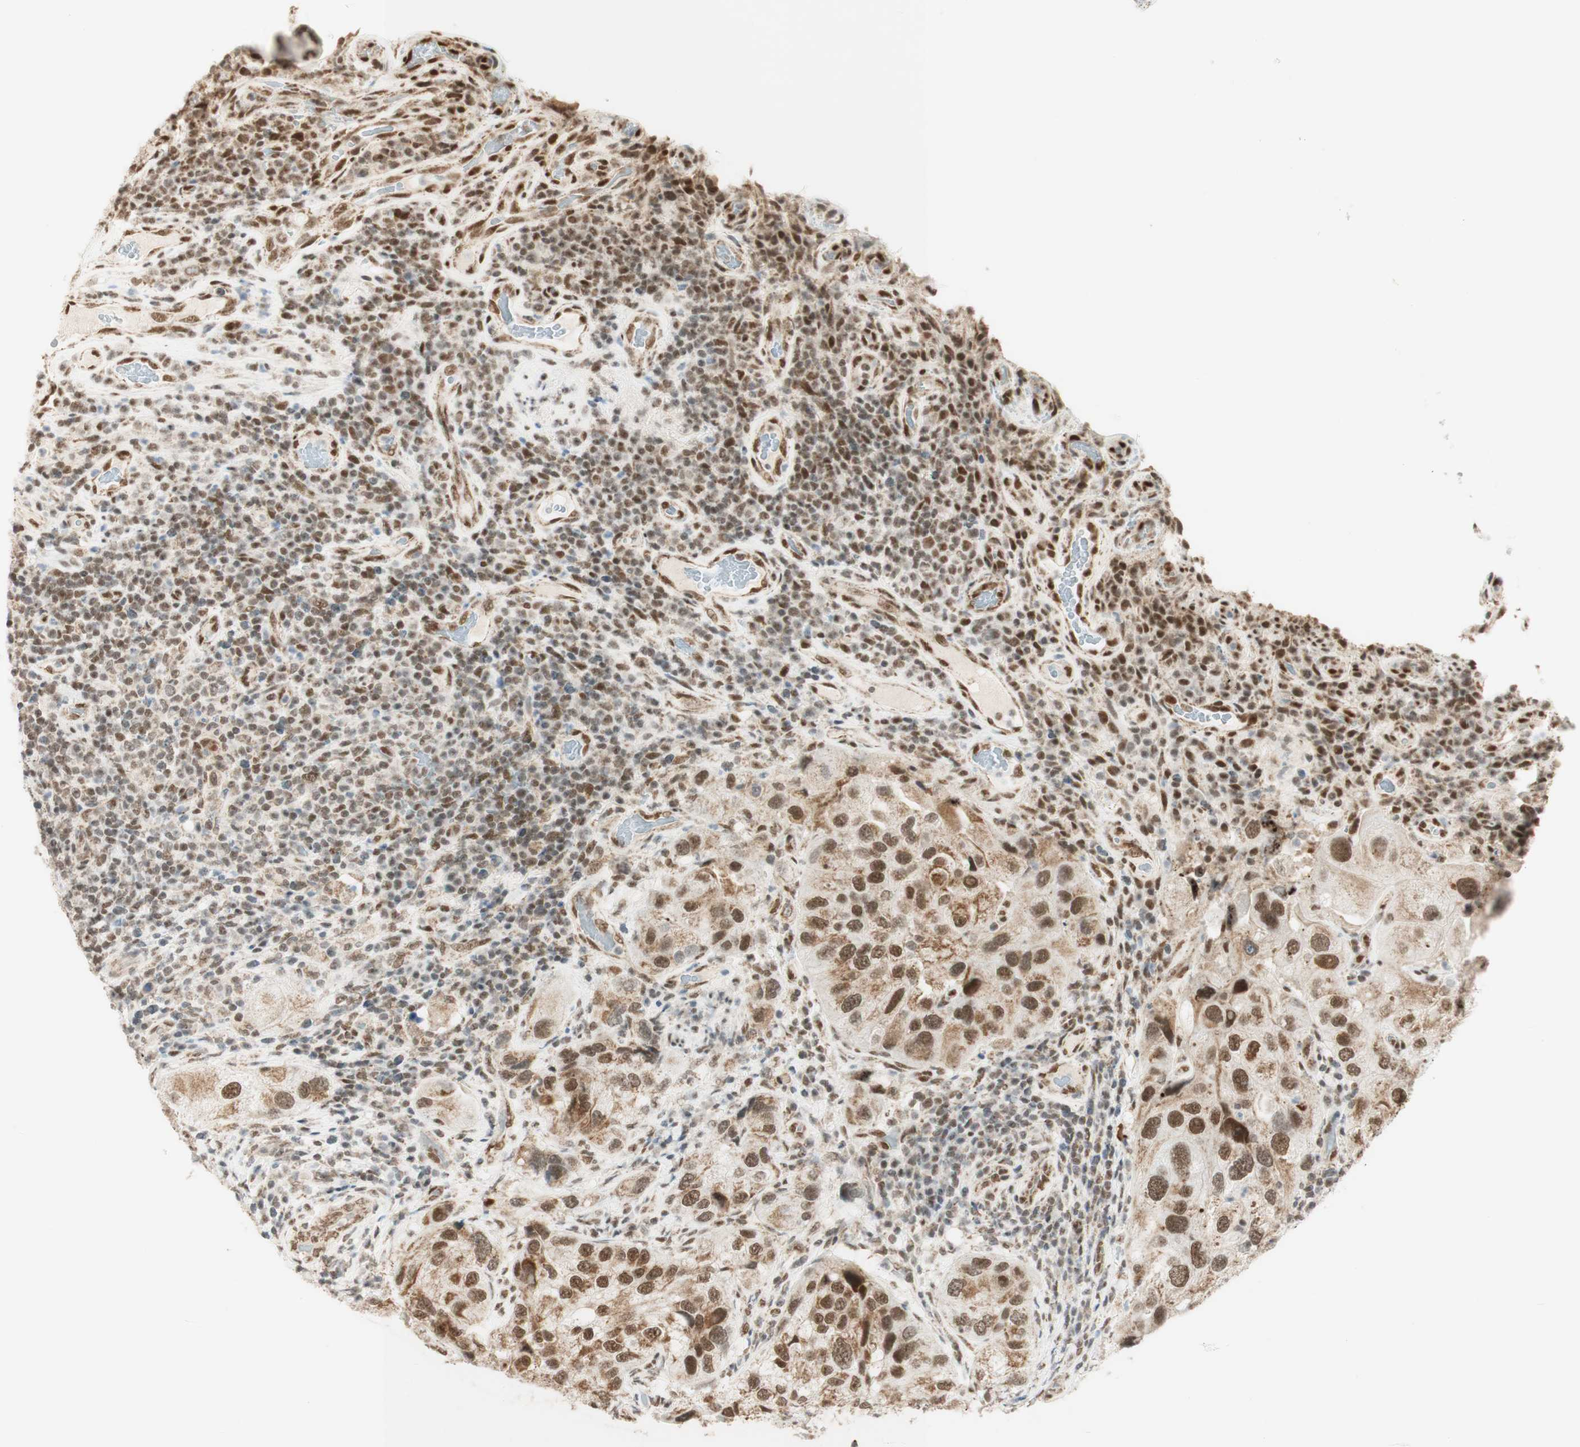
{"staining": {"intensity": "moderate", "quantity": ">75%", "location": "cytoplasmic/membranous,nuclear"}, "tissue": "urothelial cancer", "cell_type": "Tumor cells", "image_type": "cancer", "snomed": [{"axis": "morphology", "description": "Urothelial carcinoma, High grade"}, {"axis": "topography", "description": "Urinary bladder"}], "caption": "High-magnification brightfield microscopy of urothelial carcinoma (high-grade) stained with DAB (3,3'-diaminobenzidine) (brown) and counterstained with hematoxylin (blue). tumor cells exhibit moderate cytoplasmic/membranous and nuclear expression is appreciated in about>75% of cells. Using DAB (brown) and hematoxylin (blue) stains, captured at high magnification using brightfield microscopy.", "gene": "ZNF782", "patient": {"sex": "female", "age": 64}}